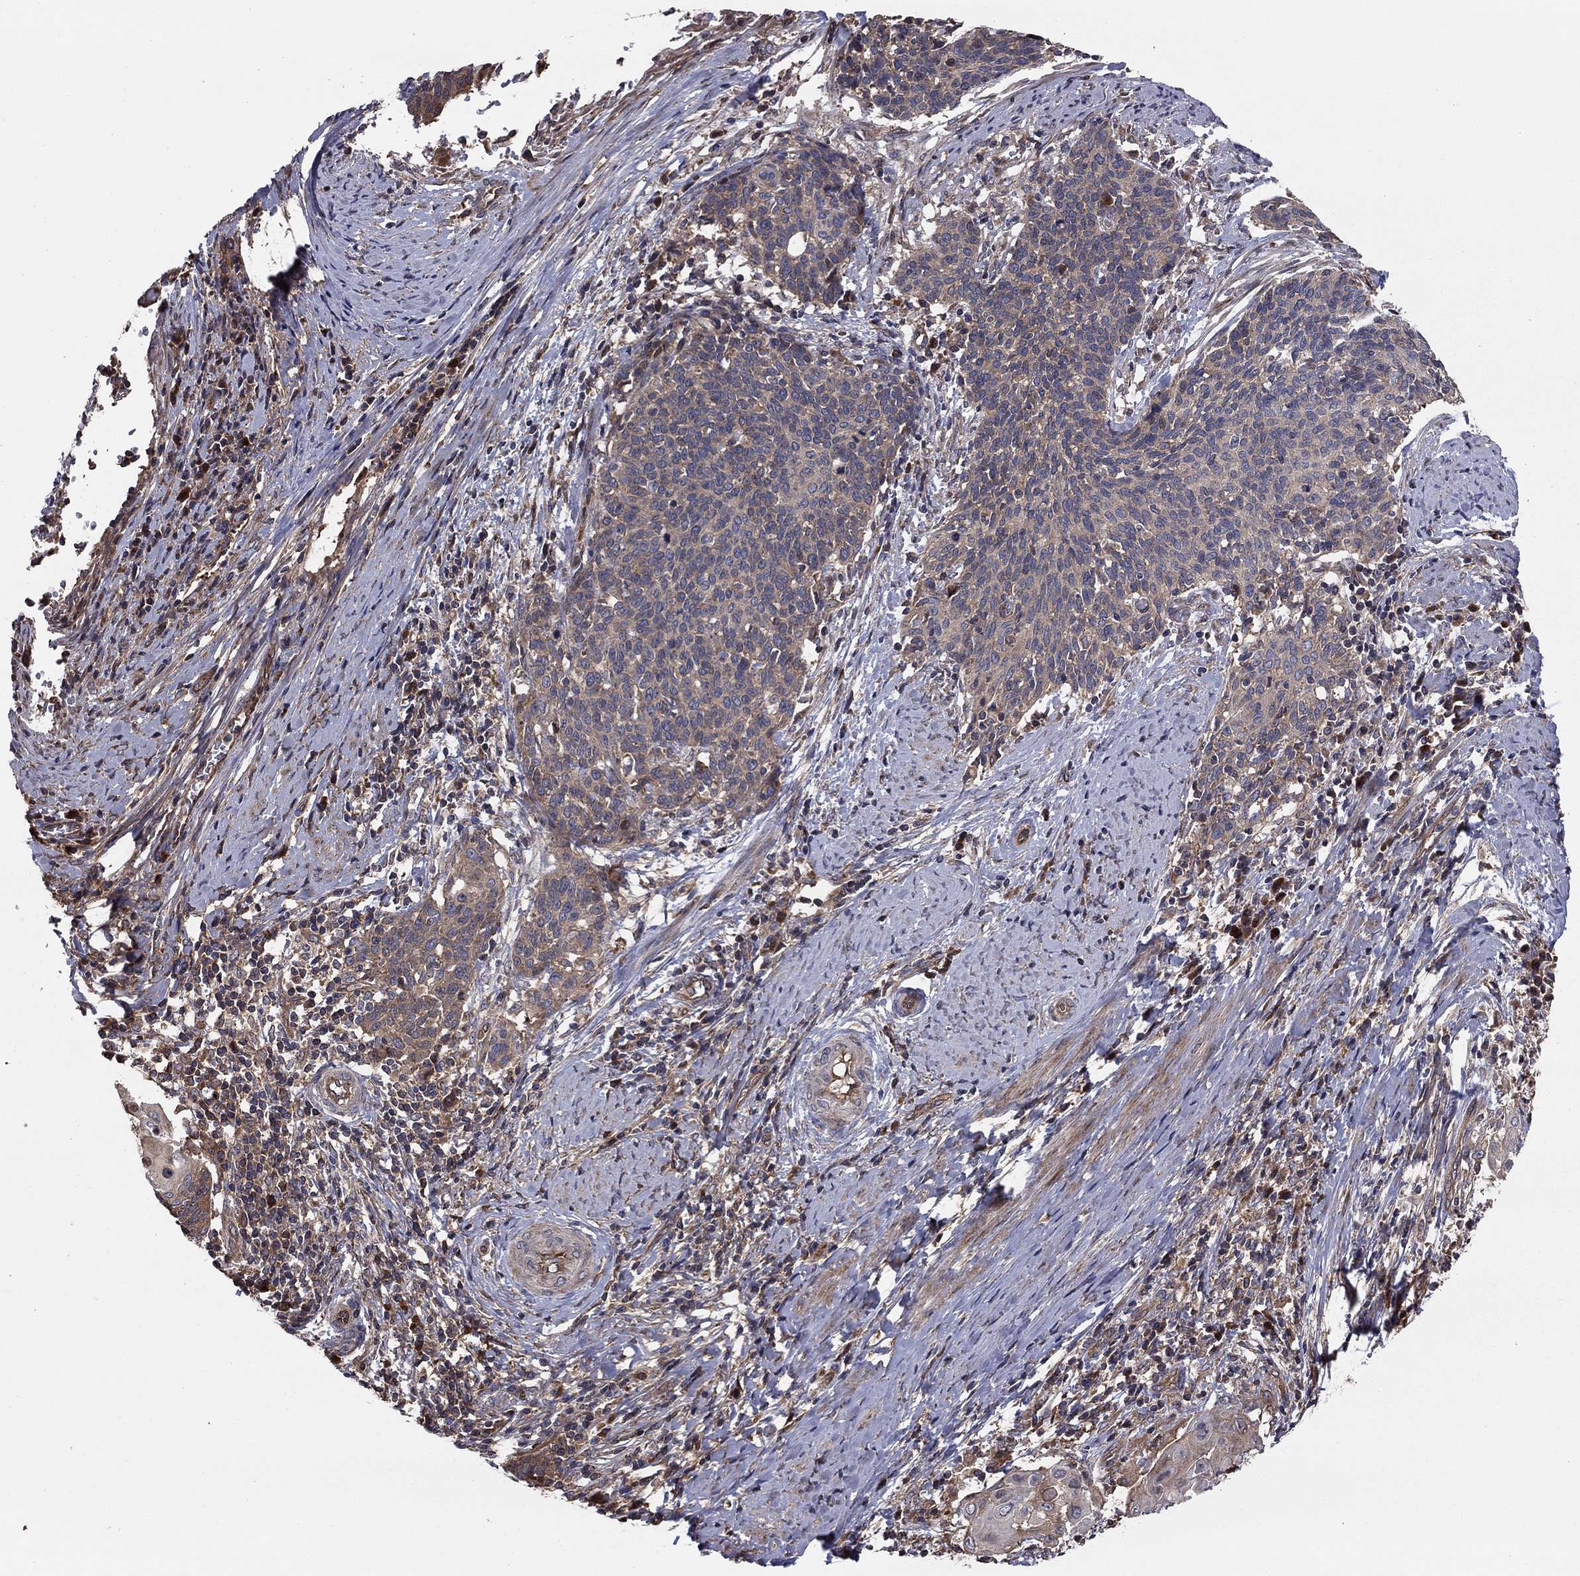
{"staining": {"intensity": "negative", "quantity": "none", "location": "none"}, "tissue": "cervical cancer", "cell_type": "Tumor cells", "image_type": "cancer", "snomed": [{"axis": "morphology", "description": "Squamous cell carcinoma, NOS"}, {"axis": "topography", "description": "Cervix"}], "caption": "Cervical squamous cell carcinoma was stained to show a protein in brown. There is no significant staining in tumor cells. The staining was performed using DAB (3,3'-diaminobenzidine) to visualize the protein expression in brown, while the nuclei were stained in blue with hematoxylin (Magnification: 20x).", "gene": "BABAM2", "patient": {"sex": "female", "age": 39}}